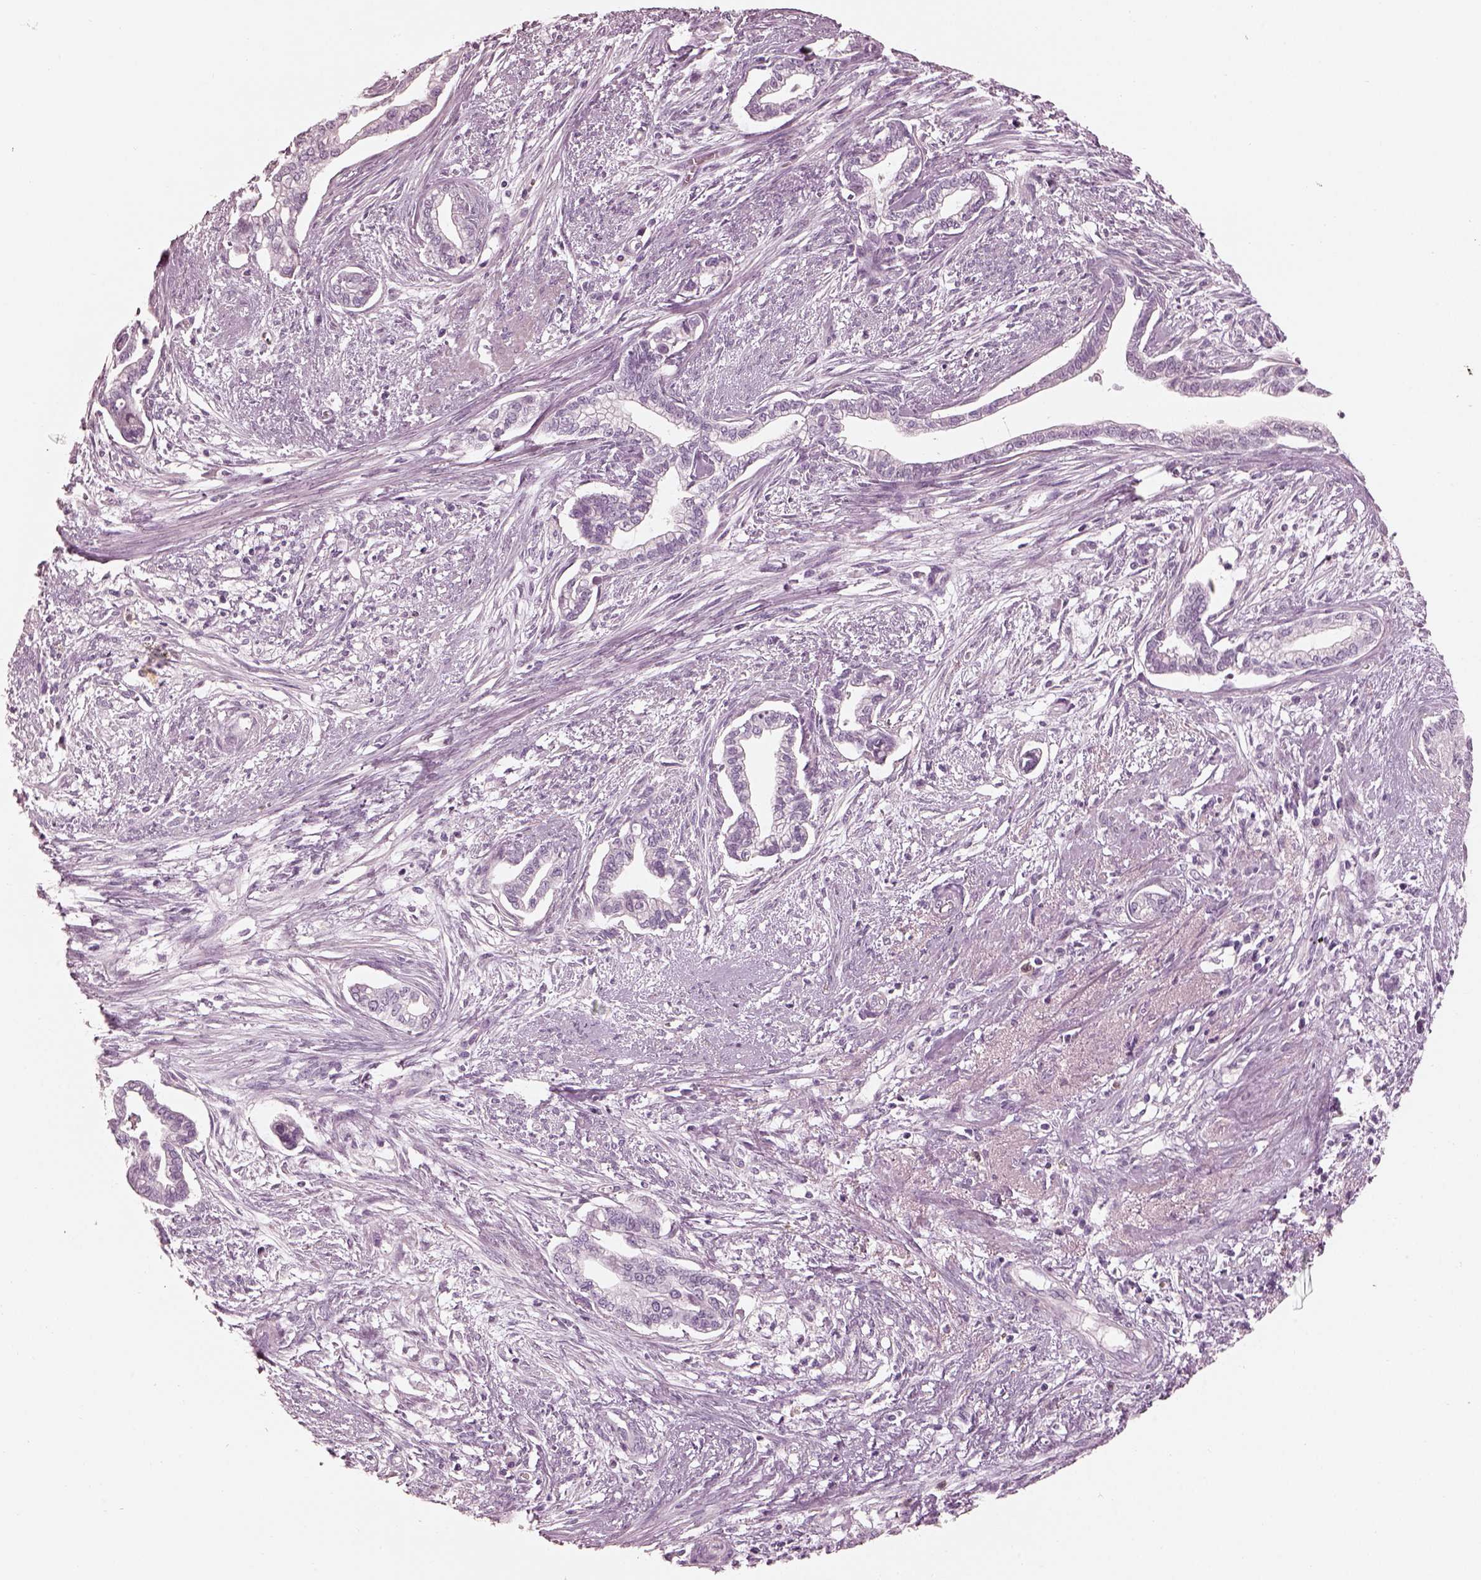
{"staining": {"intensity": "negative", "quantity": "none", "location": "none"}, "tissue": "cervical cancer", "cell_type": "Tumor cells", "image_type": "cancer", "snomed": [{"axis": "morphology", "description": "Adenocarcinoma, NOS"}, {"axis": "topography", "description": "Cervix"}], "caption": "A histopathology image of adenocarcinoma (cervical) stained for a protein shows no brown staining in tumor cells.", "gene": "RSPH9", "patient": {"sex": "female", "age": 62}}